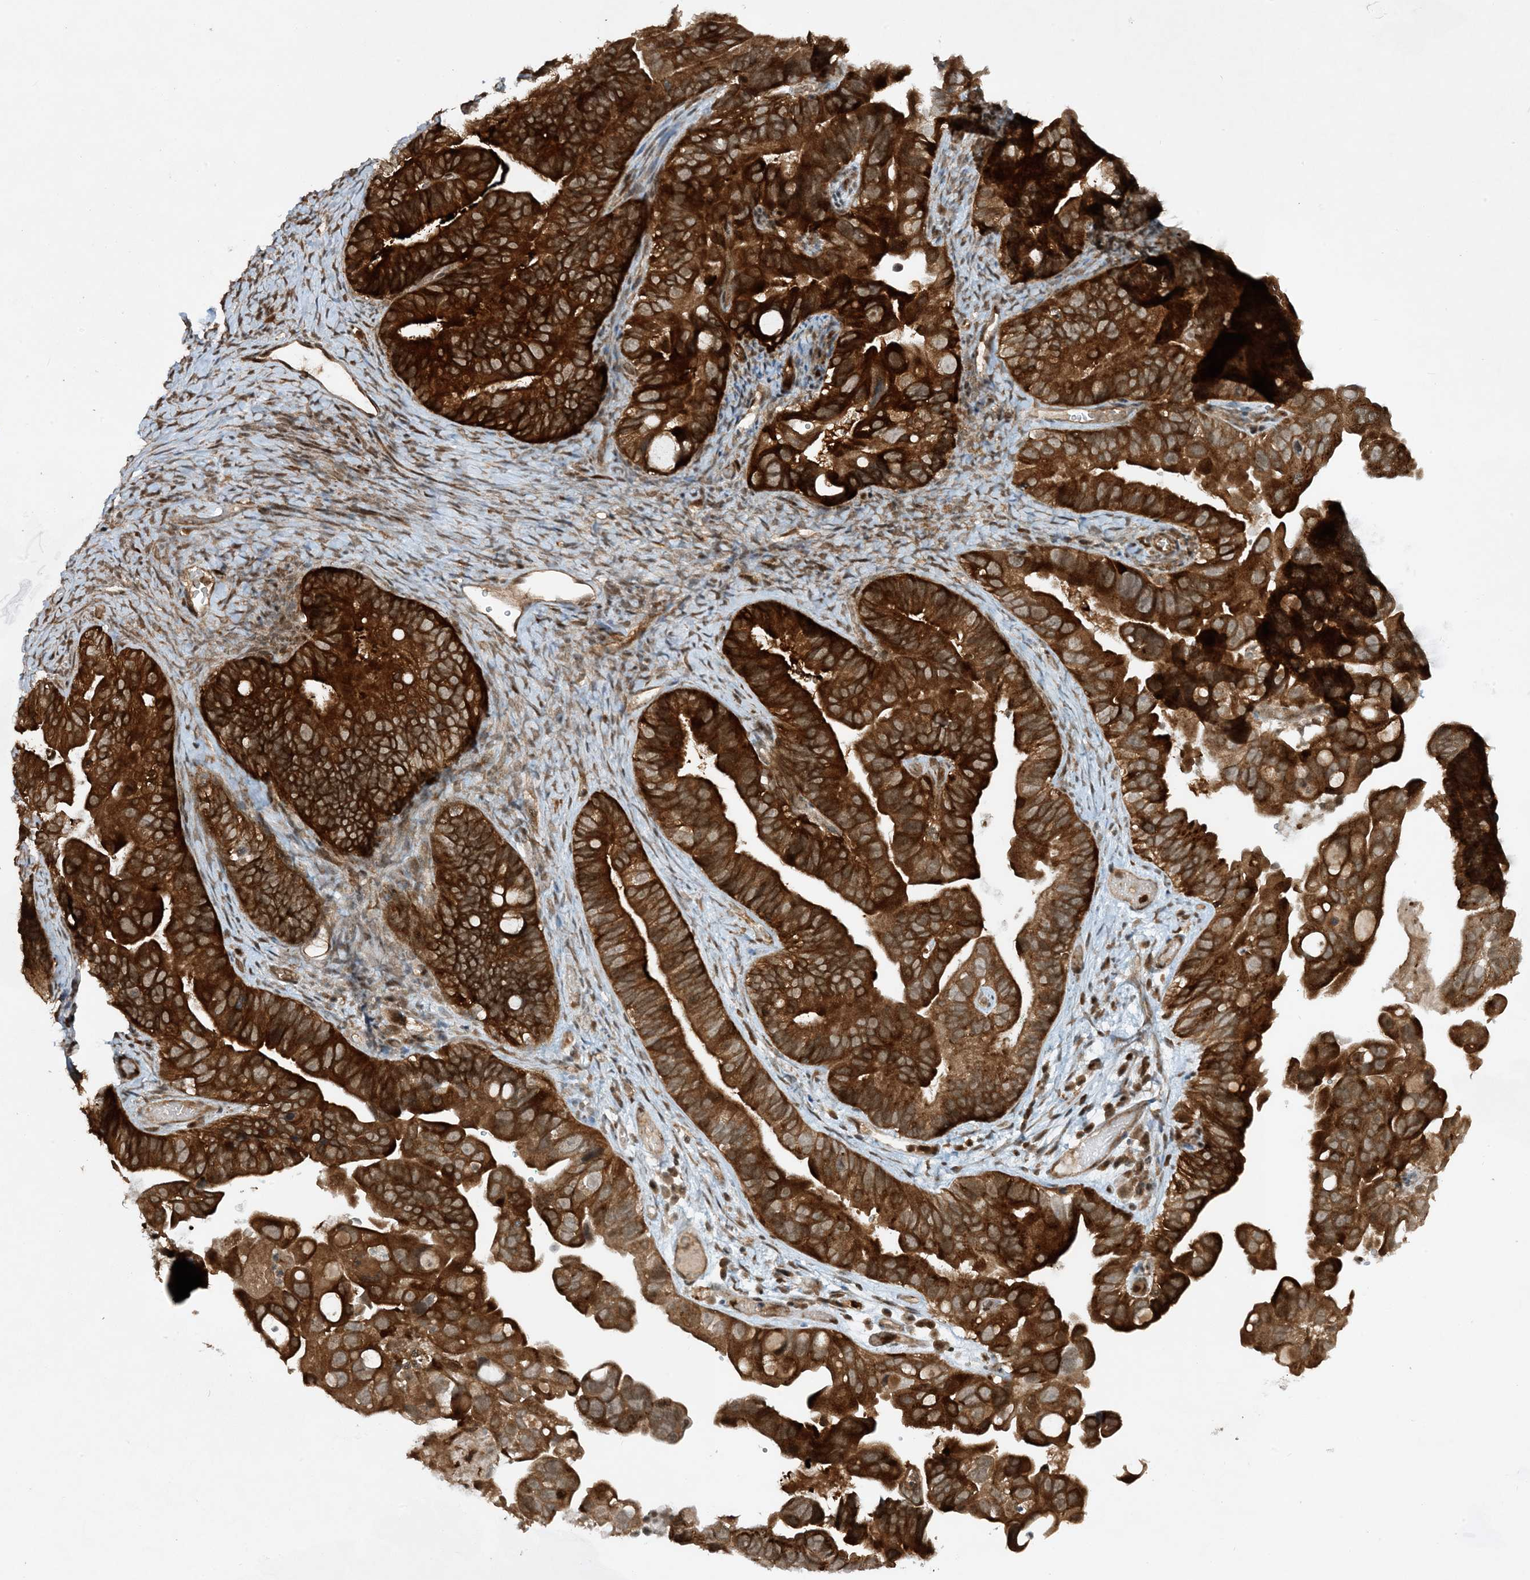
{"staining": {"intensity": "strong", "quantity": ">75%", "location": "cytoplasmic/membranous"}, "tissue": "ovarian cancer", "cell_type": "Tumor cells", "image_type": "cancer", "snomed": [{"axis": "morphology", "description": "Cystadenocarcinoma, serous, NOS"}, {"axis": "topography", "description": "Ovary"}], "caption": "Immunohistochemical staining of human serous cystadenocarcinoma (ovarian) reveals strong cytoplasmic/membranous protein expression in about >75% of tumor cells.", "gene": "CERT1", "patient": {"sex": "female", "age": 56}}